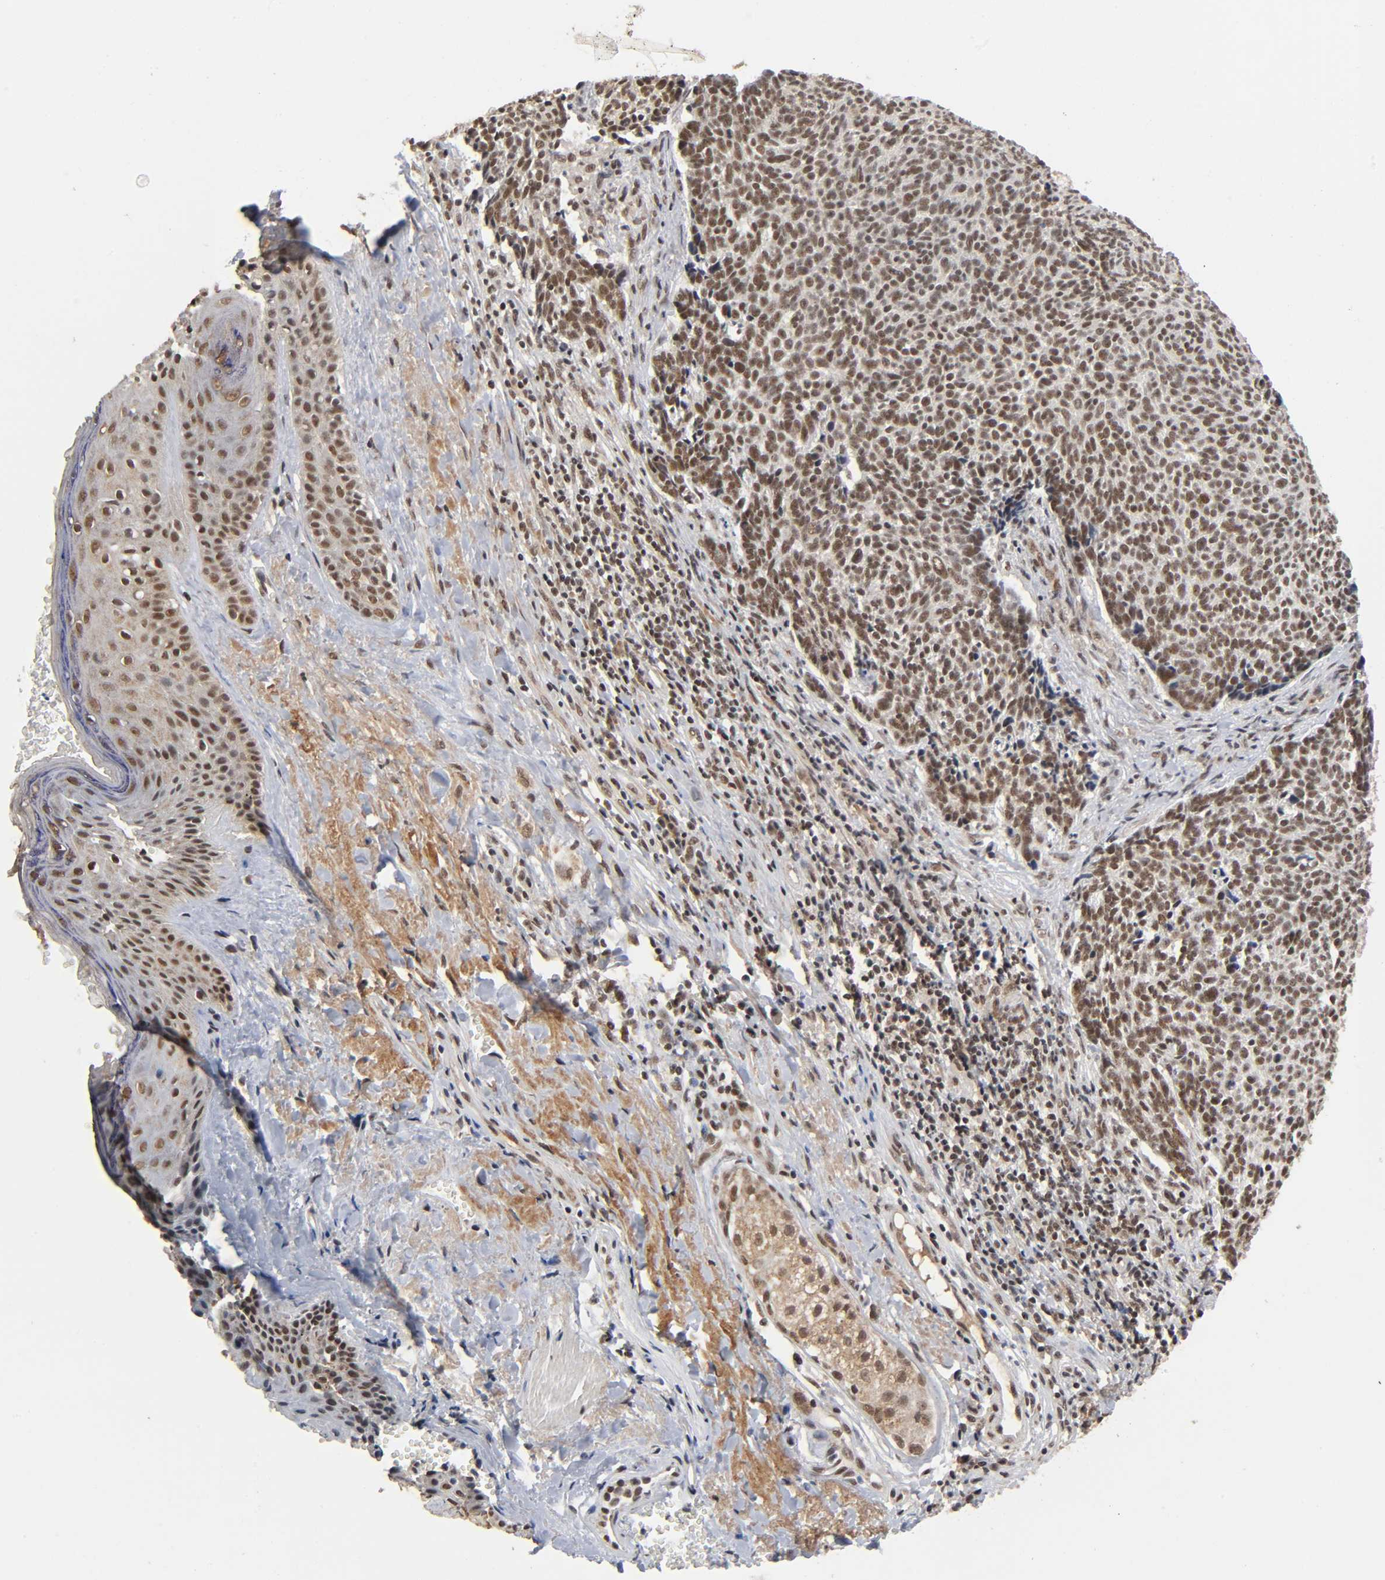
{"staining": {"intensity": "moderate", "quantity": ">75%", "location": "cytoplasmic/membranous,nuclear"}, "tissue": "skin cancer", "cell_type": "Tumor cells", "image_type": "cancer", "snomed": [{"axis": "morphology", "description": "Basal cell carcinoma"}, {"axis": "topography", "description": "Skin"}], "caption": "Skin basal cell carcinoma tissue exhibits moderate cytoplasmic/membranous and nuclear positivity in about >75% of tumor cells", "gene": "ZNF384", "patient": {"sex": "male", "age": 84}}